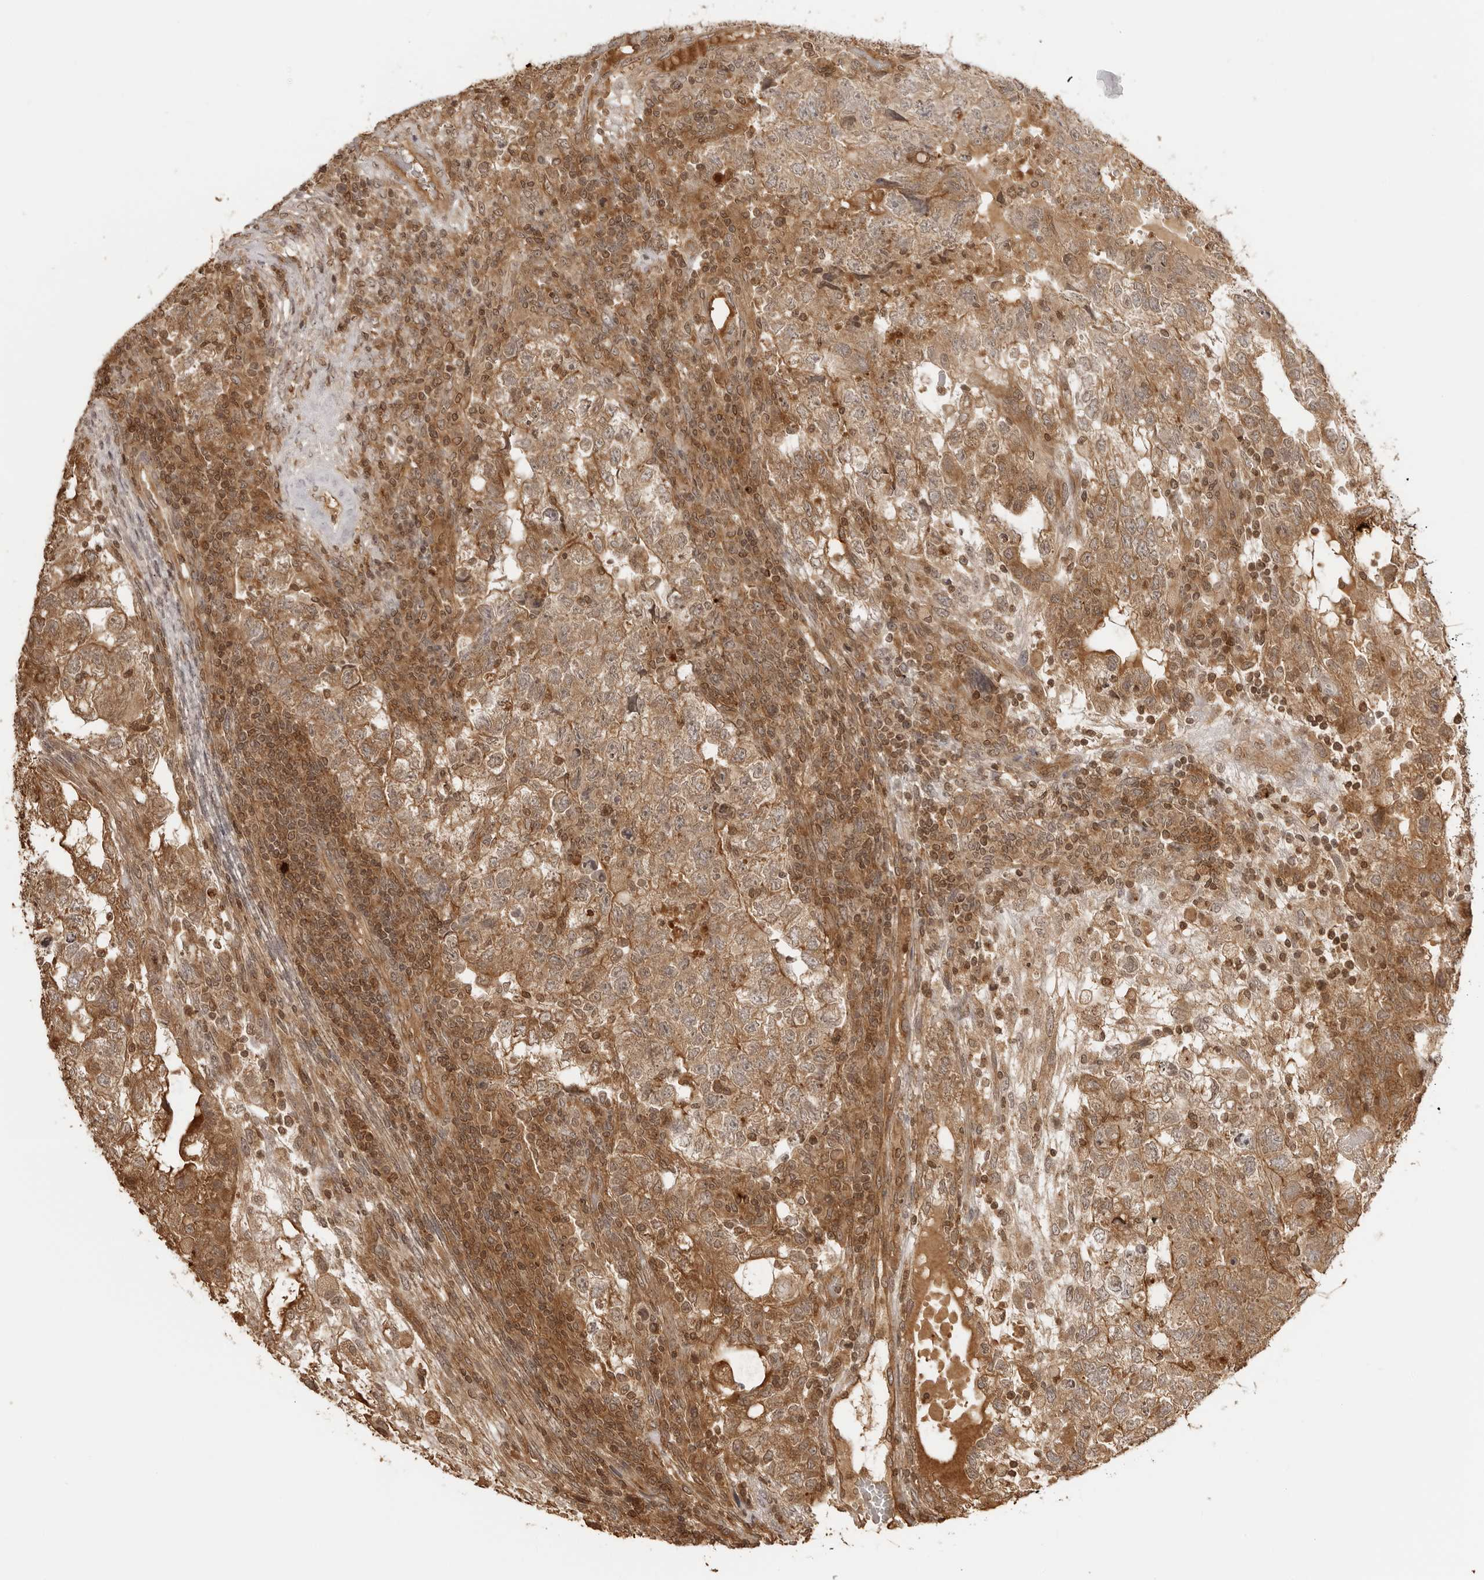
{"staining": {"intensity": "moderate", "quantity": ">75%", "location": "cytoplasmic/membranous"}, "tissue": "testis cancer", "cell_type": "Tumor cells", "image_type": "cancer", "snomed": [{"axis": "morphology", "description": "Carcinoma, Embryonal, NOS"}, {"axis": "topography", "description": "Testis"}], "caption": "Tumor cells reveal medium levels of moderate cytoplasmic/membranous positivity in about >75% of cells in human testis cancer (embryonal carcinoma). (IHC, brightfield microscopy, high magnification).", "gene": "IKBKE", "patient": {"sex": "male", "age": 36}}